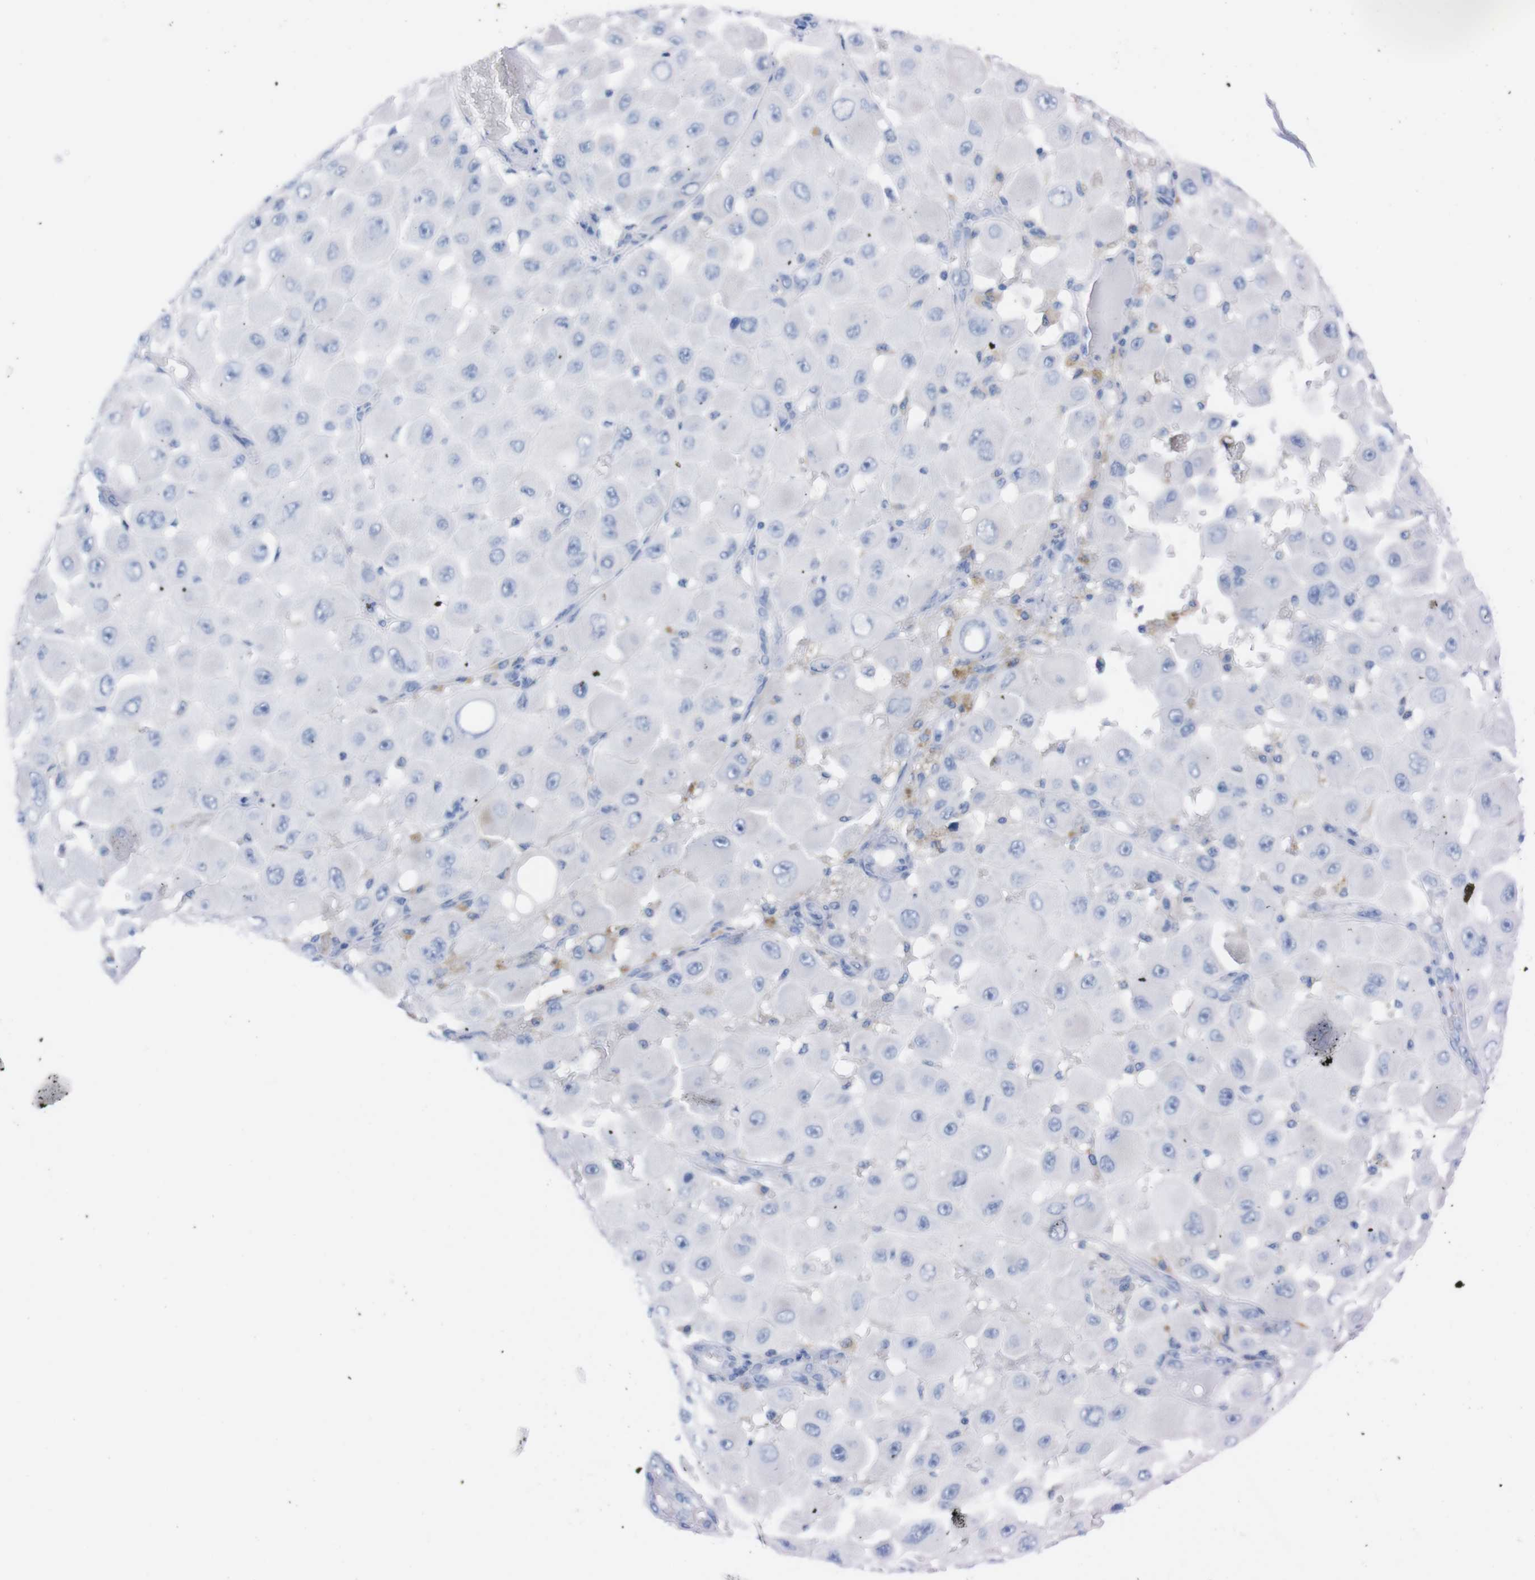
{"staining": {"intensity": "negative", "quantity": "none", "location": "none"}, "tissue": "melanoma", "cell_type": "Tumor cells", "image_type": "cancer", "snomed": [{"axis": "morphology", "description": "Malignant melanoma, NOS"}, {"axis": "topography", "description": "Skin"}], "caption": "The histopathology image demonstrates no significant staining in tumor cells of malignant melanoma.", "gene": "TMEM243", "patient": {"sex": "female", "age": 81}}